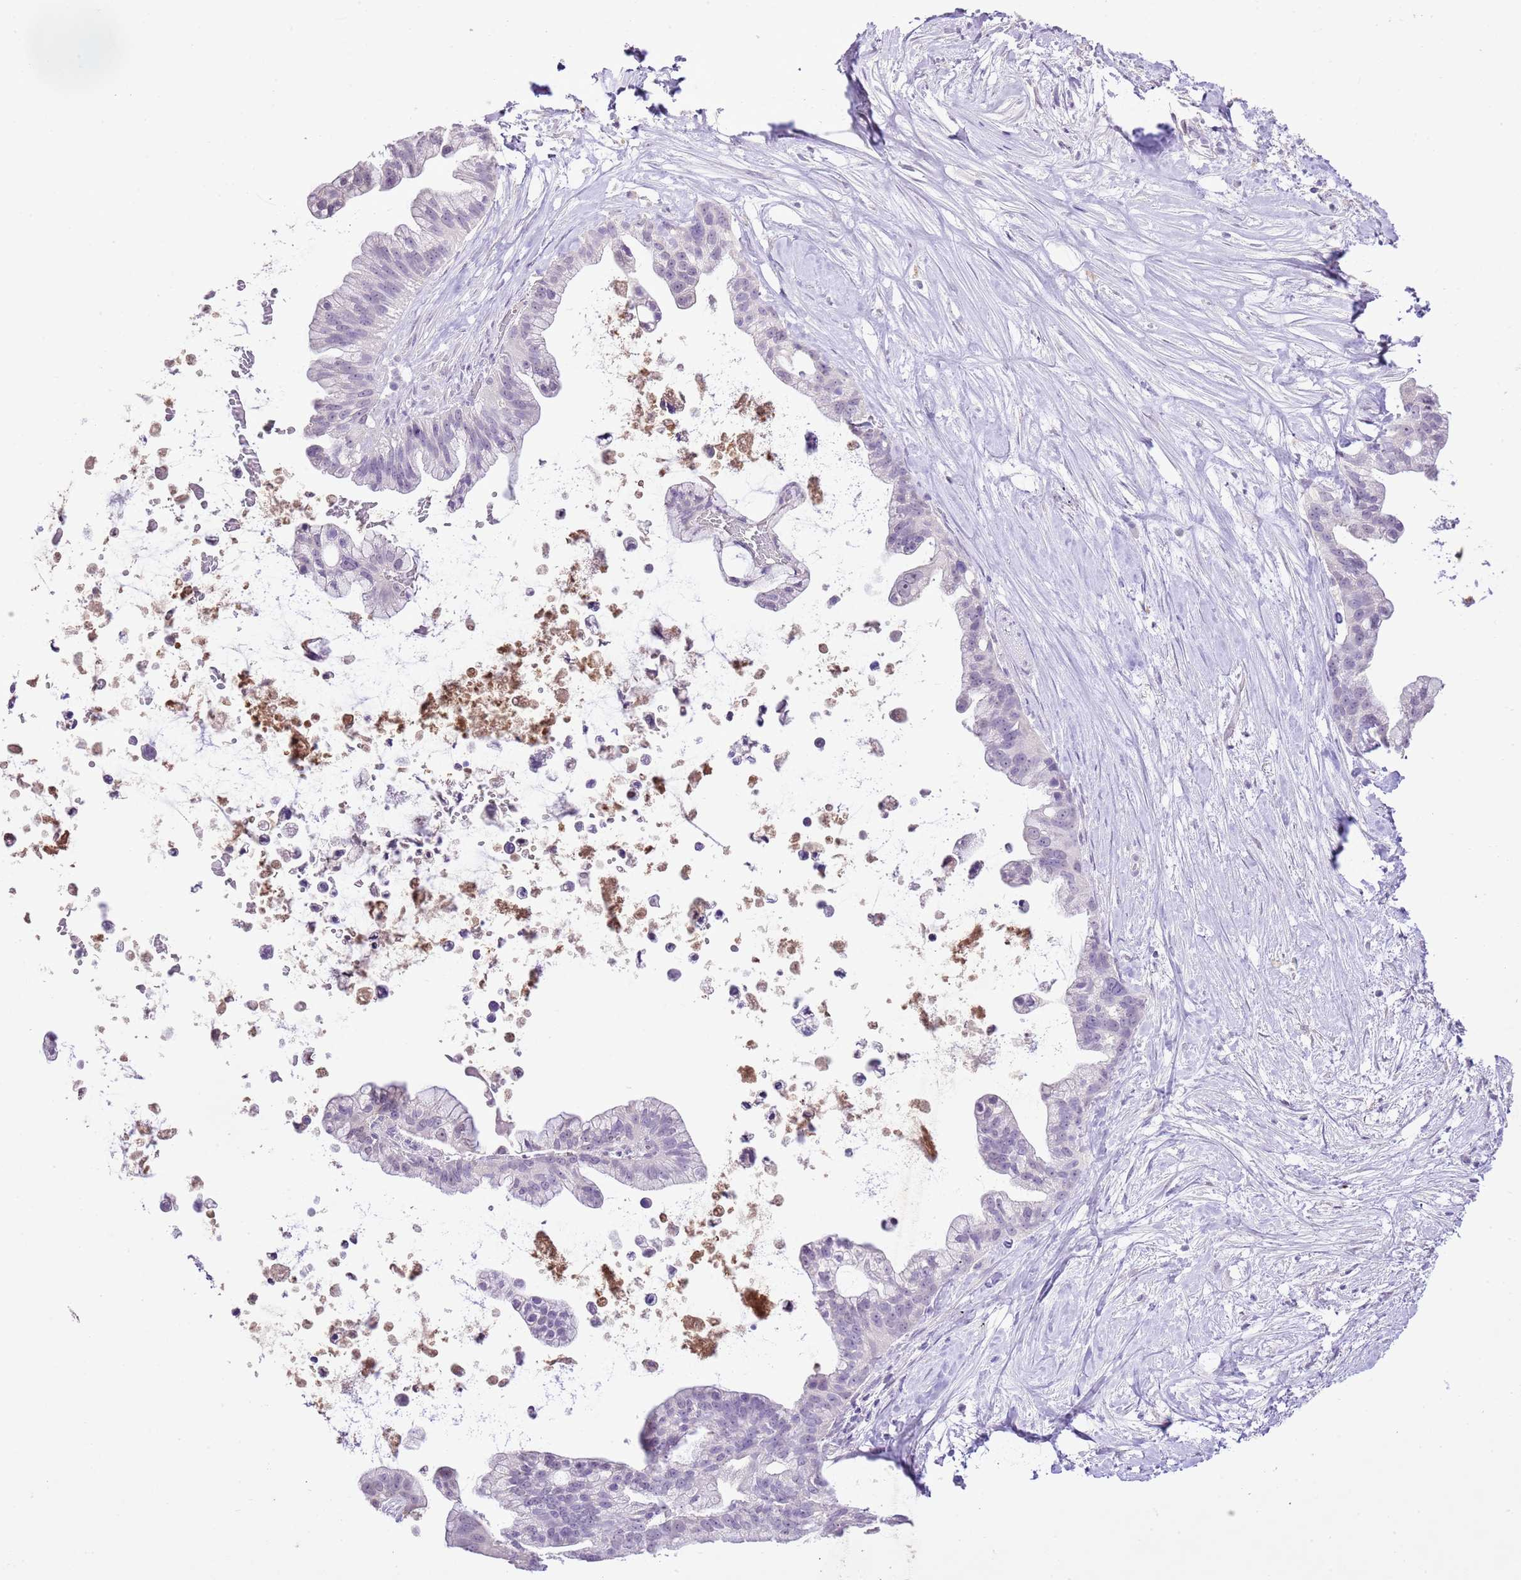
{"staining": {"intensity": "negative", "quantity": "none", "location": "none"}, "tissue": "pancreatic cancer", "cell_type": "Tumor cells", "image_type": "cancer", "snomed": [{"axis": "morphology", "description": "Adenocarcinoma, NOS"}, {"axis": "topography", "description": "Pancreas"}], "caption": "There is no significant positivity in tumor cells of pancreatic adenocarcinoma.", "gene": "XPO7", "patient": {"sex": "female", "age": 83}}